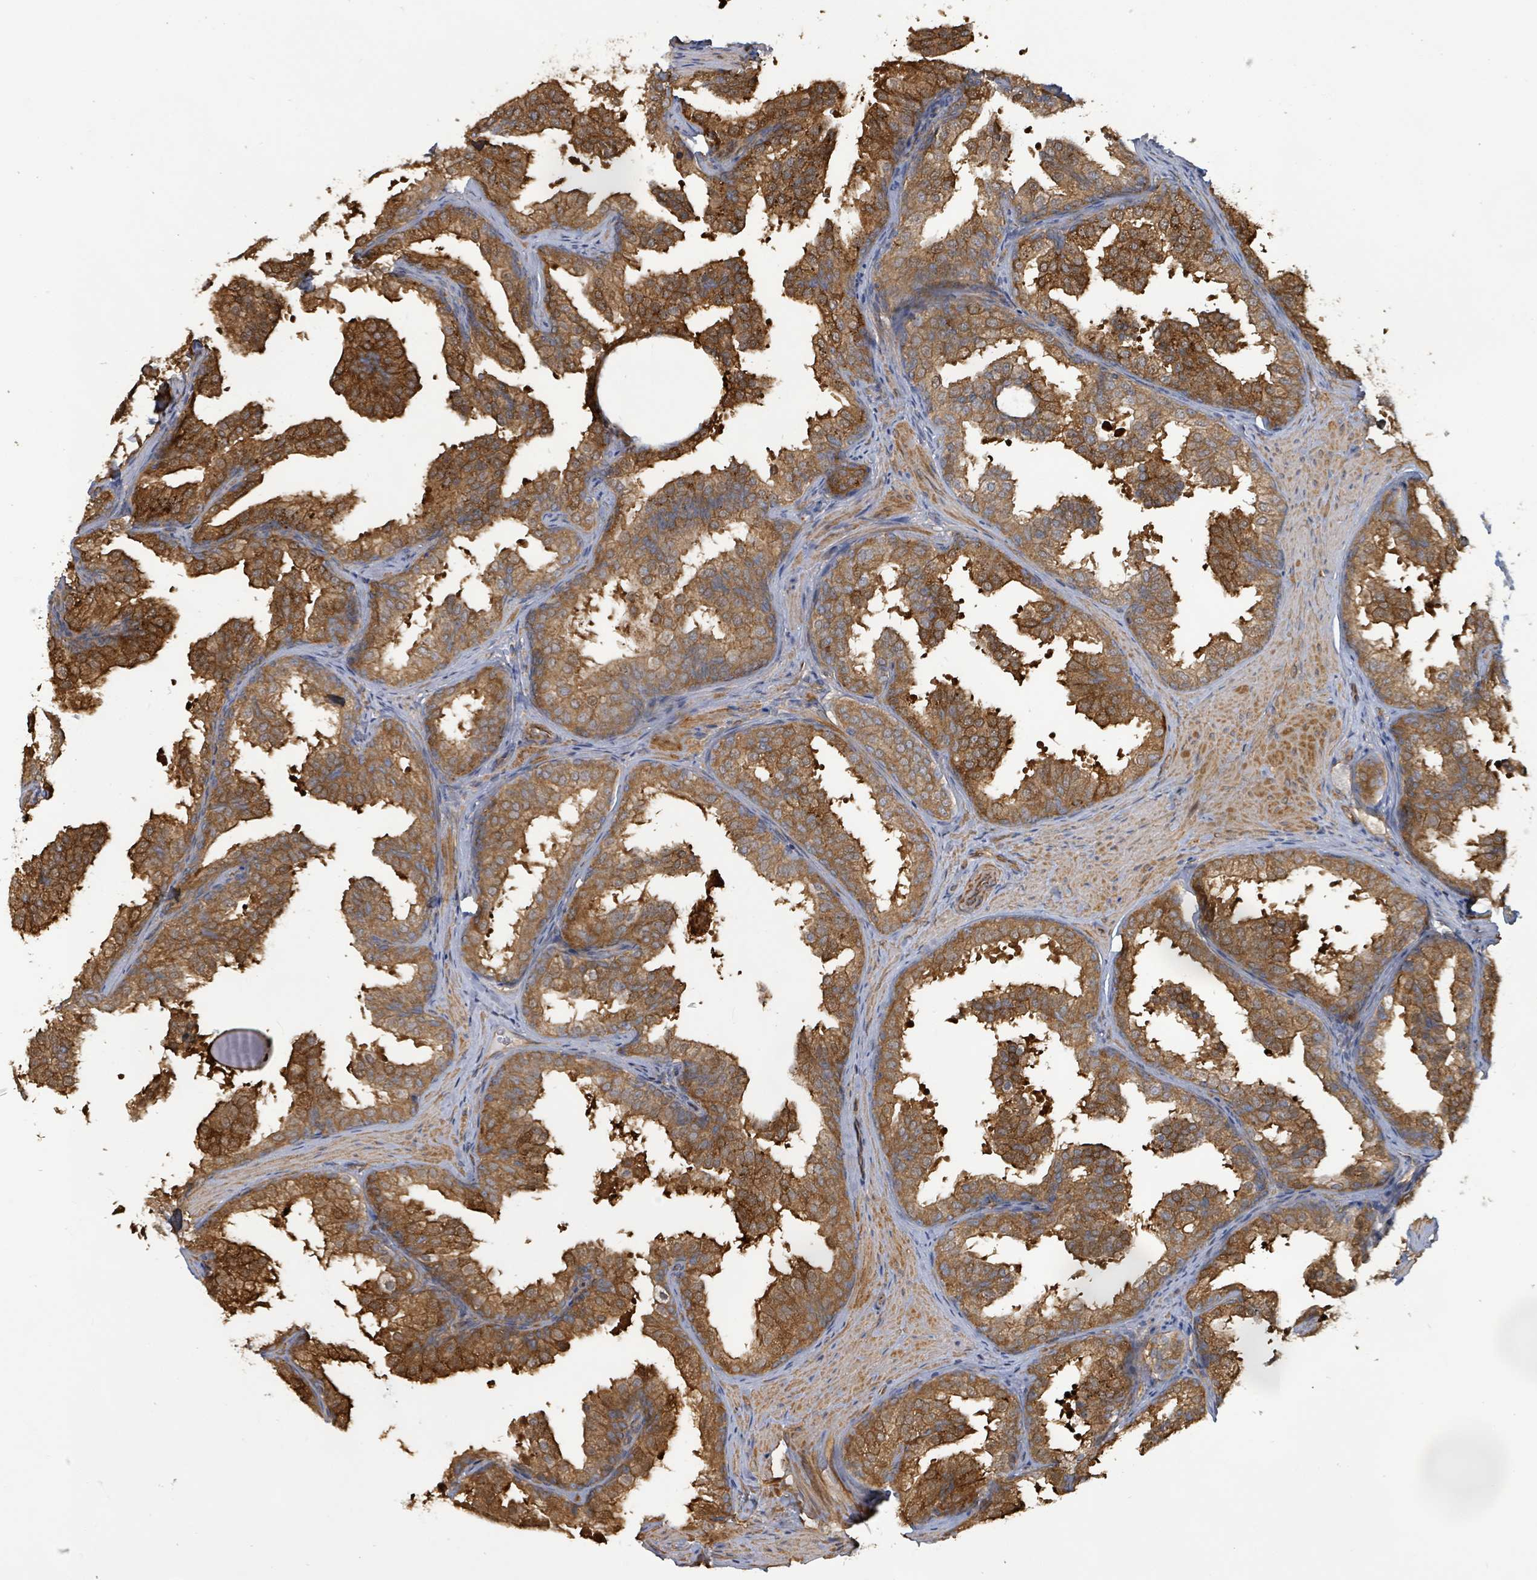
{"staining": {"intensity": "strong", "quantity": ">75%", "location": "cytoplasmic/membranous"}, "tissue": "prostate", "cell_type": "Glandular cells", "image_type": "normal", "snomed": [{"axis": "morphology", "description": "Normal tissue, NOS"}, {"axis": "topography", "description": "Prostate"}], "caption": "Immunohistochemistry staining of normal prostate, which demonstrates high levels of strong cytoplasmic/membranous staining in approximately >75% of glandular cells indicating strong cytoplasmic/membranous protein positivity. The staining was performed using DAB (brown) for protein detection and nuclei were counterstained in hematoxylin (blue).", "gene": "KBTBD11", "patient": {"sex": "male", "age": 37}}